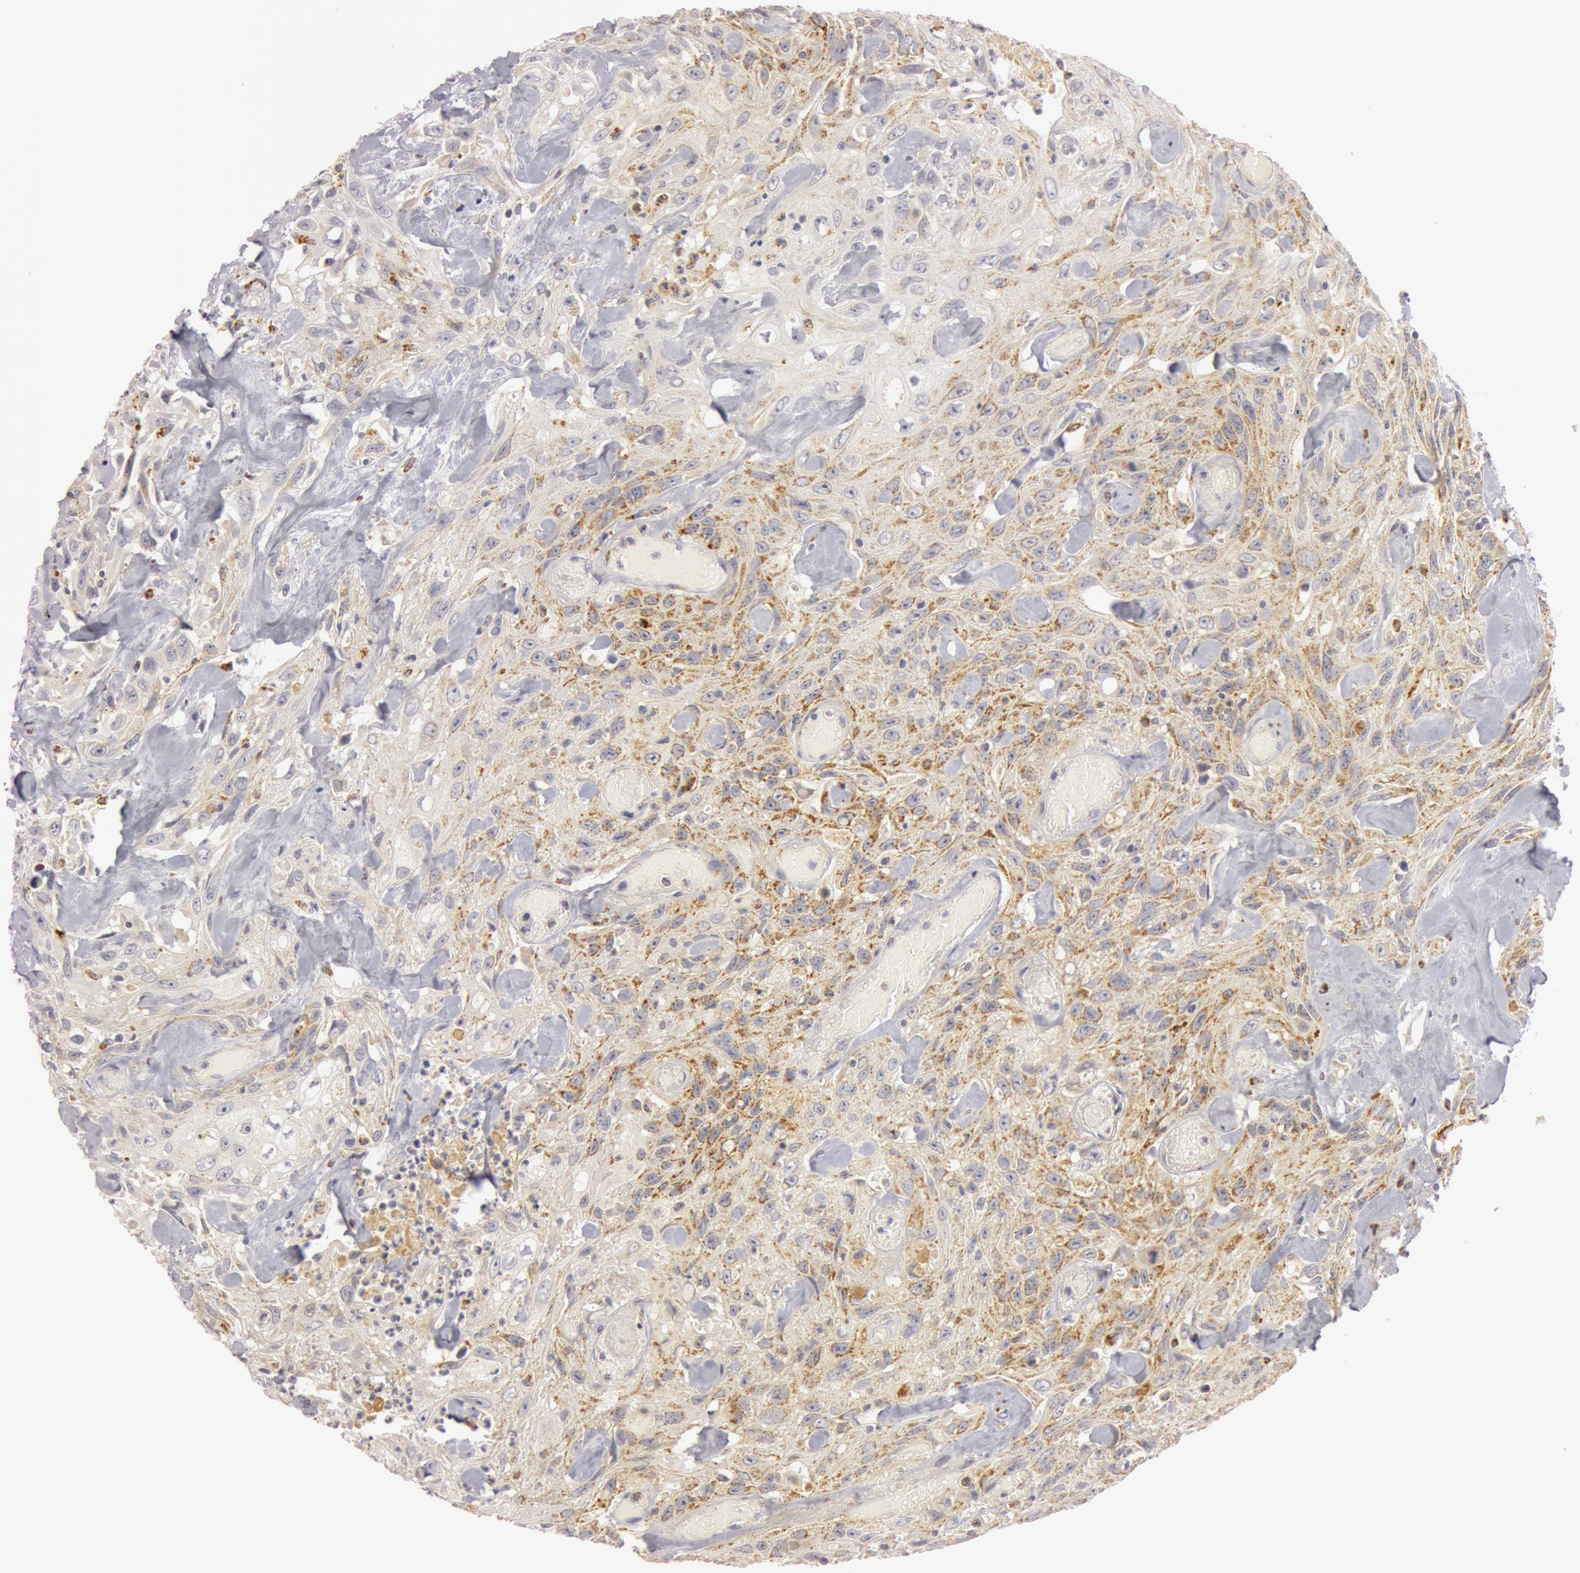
{"staining": {"intensity": "moderate", "quantity": "25%-75%", "location": "cytoplasmic/membranous"}, "tissue": "urothelial cancer", "cell_type": "Tumor cells", "image_type": "cancer", "snomed": [{"axis": "morphology", "description": "Urothelial carcinoma, High grade"}, {"axis": "topography", "description": "Urinary bladder"}], "caption": "IHC photomicrograph of neoplastic tissue: human urothelial carcinoma (high-grade) stained using IHC shows medium levels of moderate protein expression localized specifically in the cytoplasmic/membranous of tumor cells, appearing as a cytoplasmic/membranous brown color.", "gene": "C7", "patient": {"sex": "female", "age": 84}}